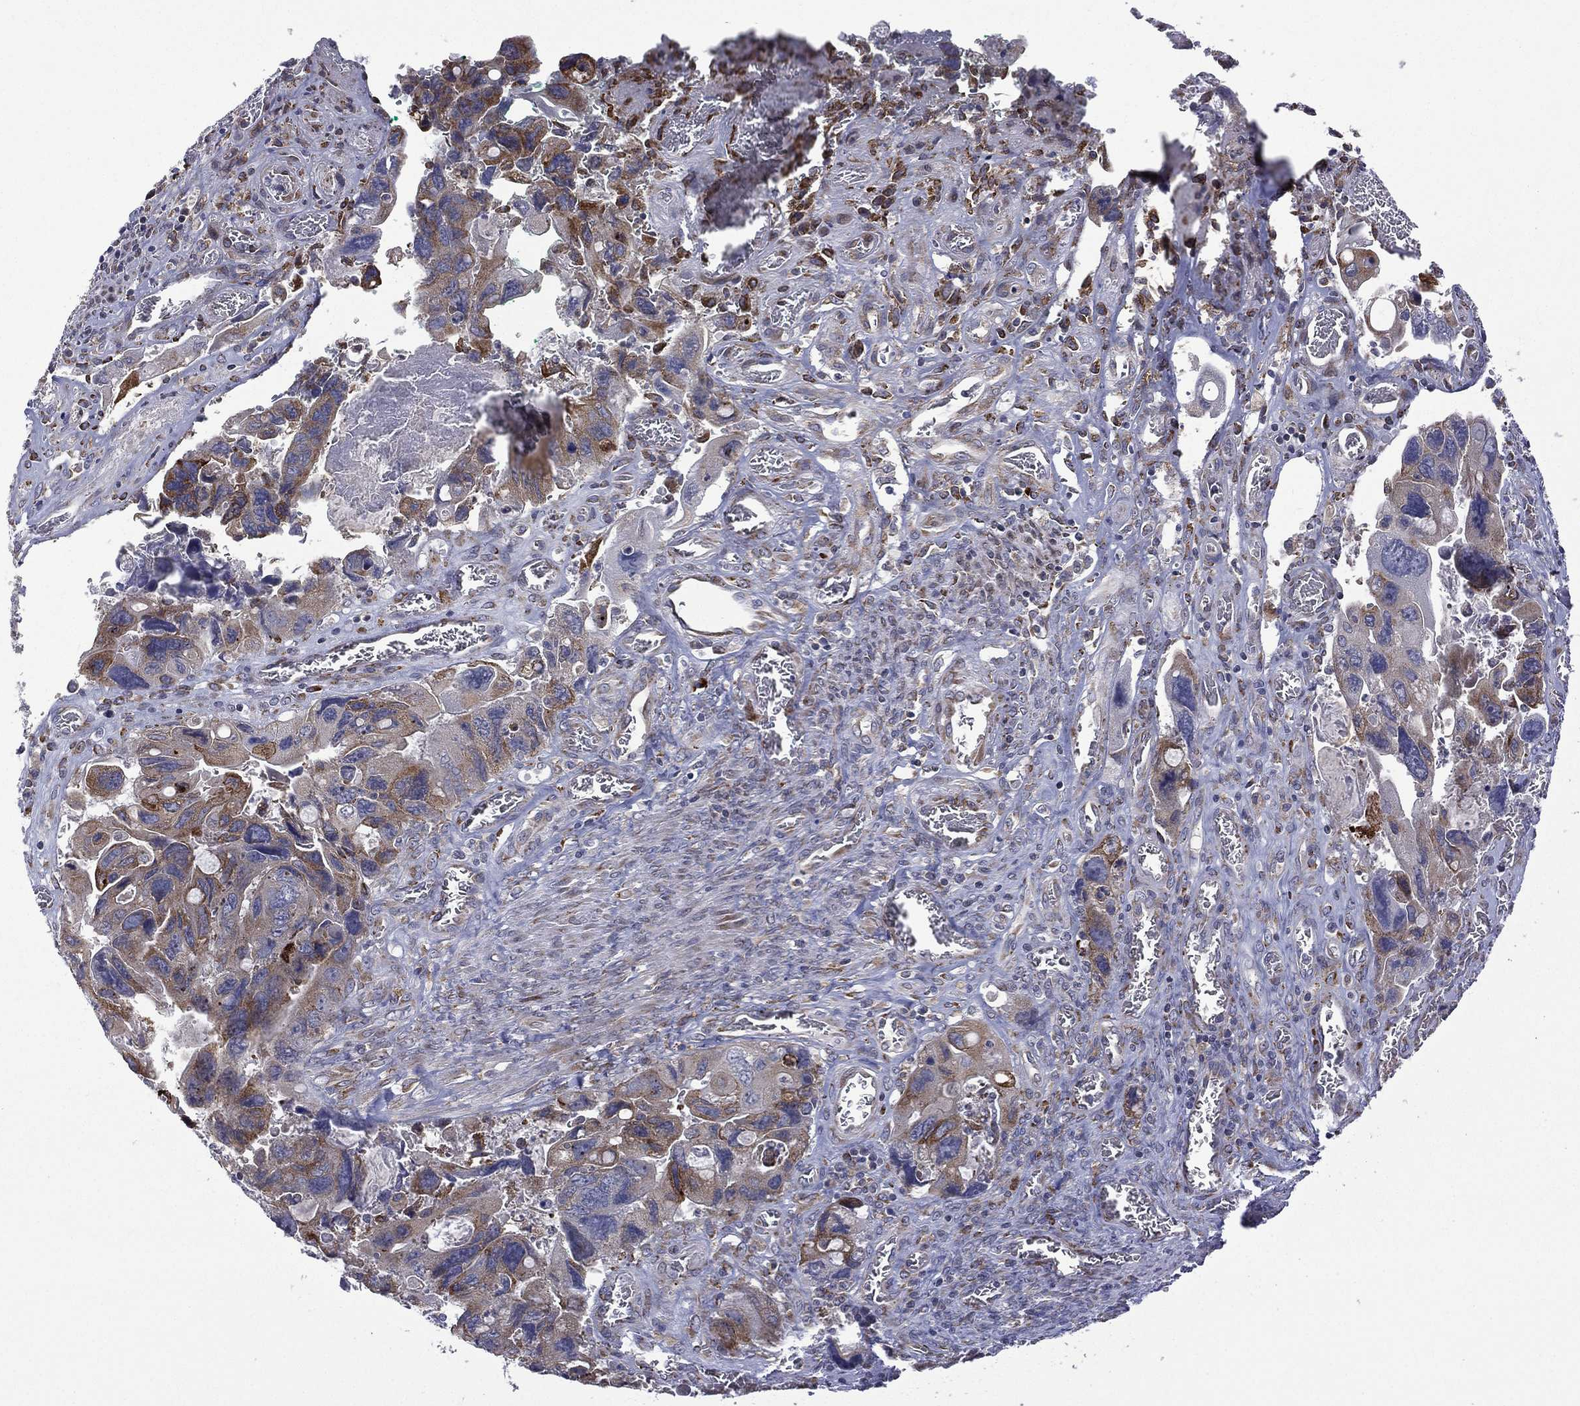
{"staining": {"intensity": "strong", "quantity": ">75%", "location": "cytoplasmic/membranous"}, "tissue": "colorectal cancer", "cell_type": "Tumor cells", "image_type": "cancer", "snomed": [{"axis": "morphology", "description": "Adenocarcinoma, NOS"}, {"axis": "topography", "description": "Rectum"}], "caption": "Protein staining exhibits strong cytoplasmic/membranous expression in about >75% of tumor cells in colorectal adenocarcinoma.", "gene": "C20orf96", "patient": {"sex": "male", "age": 62}}